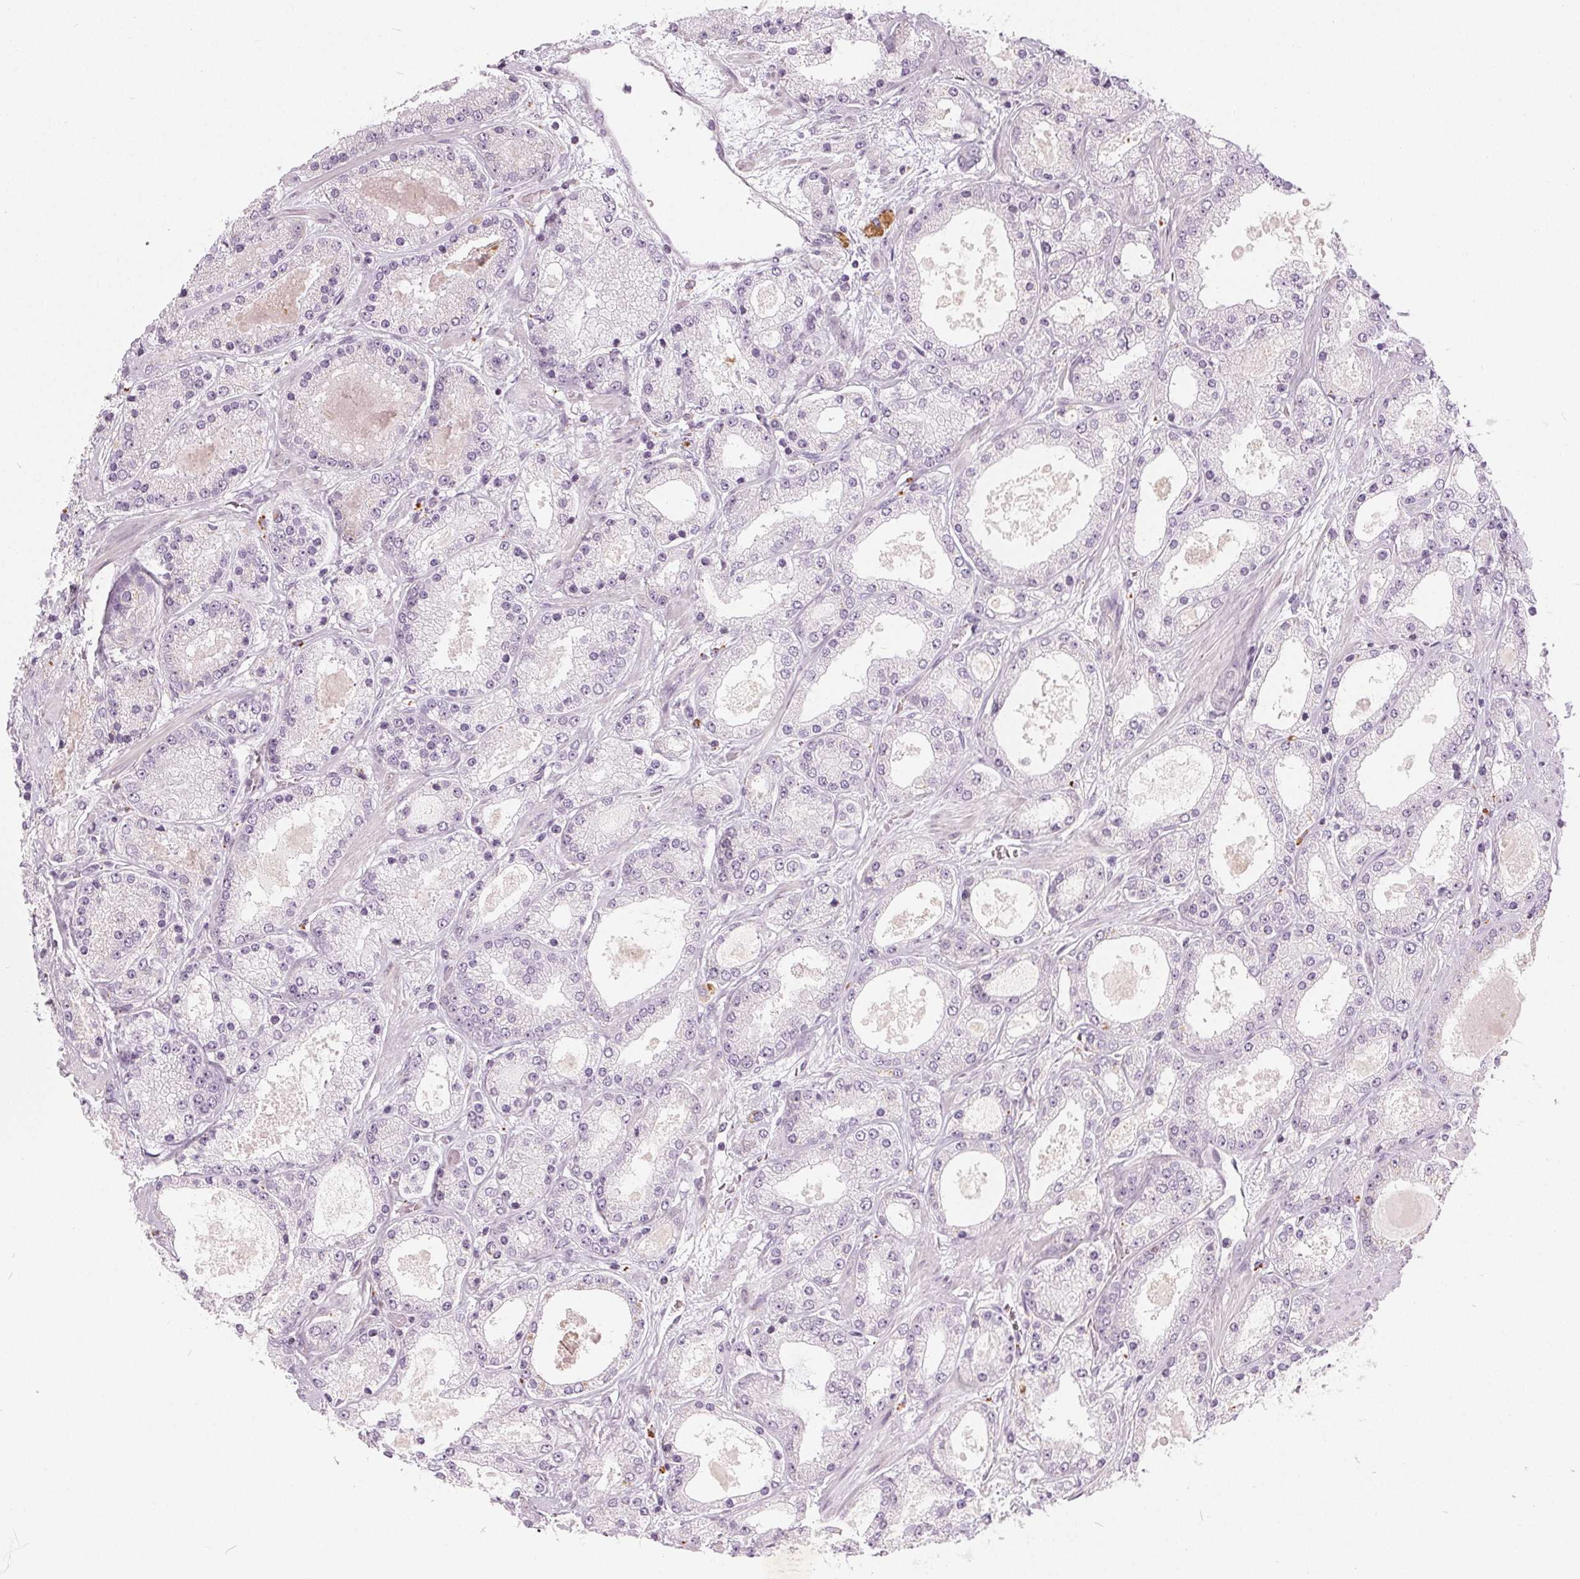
{"staining": {"intensity": "negative", "quantity": "none", "location": "none"}, "tissue": "prostate cancer", "cell_type": "Tumor cells", "image_type": "cancer", "snomed": [{"axis": "morphology", "description": "Adenocarcinoma, High grade"}, {"axis": "topography", "description": "Prostate"}], "caption": "This is a photomicrograph of immunohistochemistry staining of prostate cancer (adenocarcinoma (high-grade)), which shows no positivity in tumor cells.", "gene": "HOPX", "patient": {"sex": "male", "age": 67}}